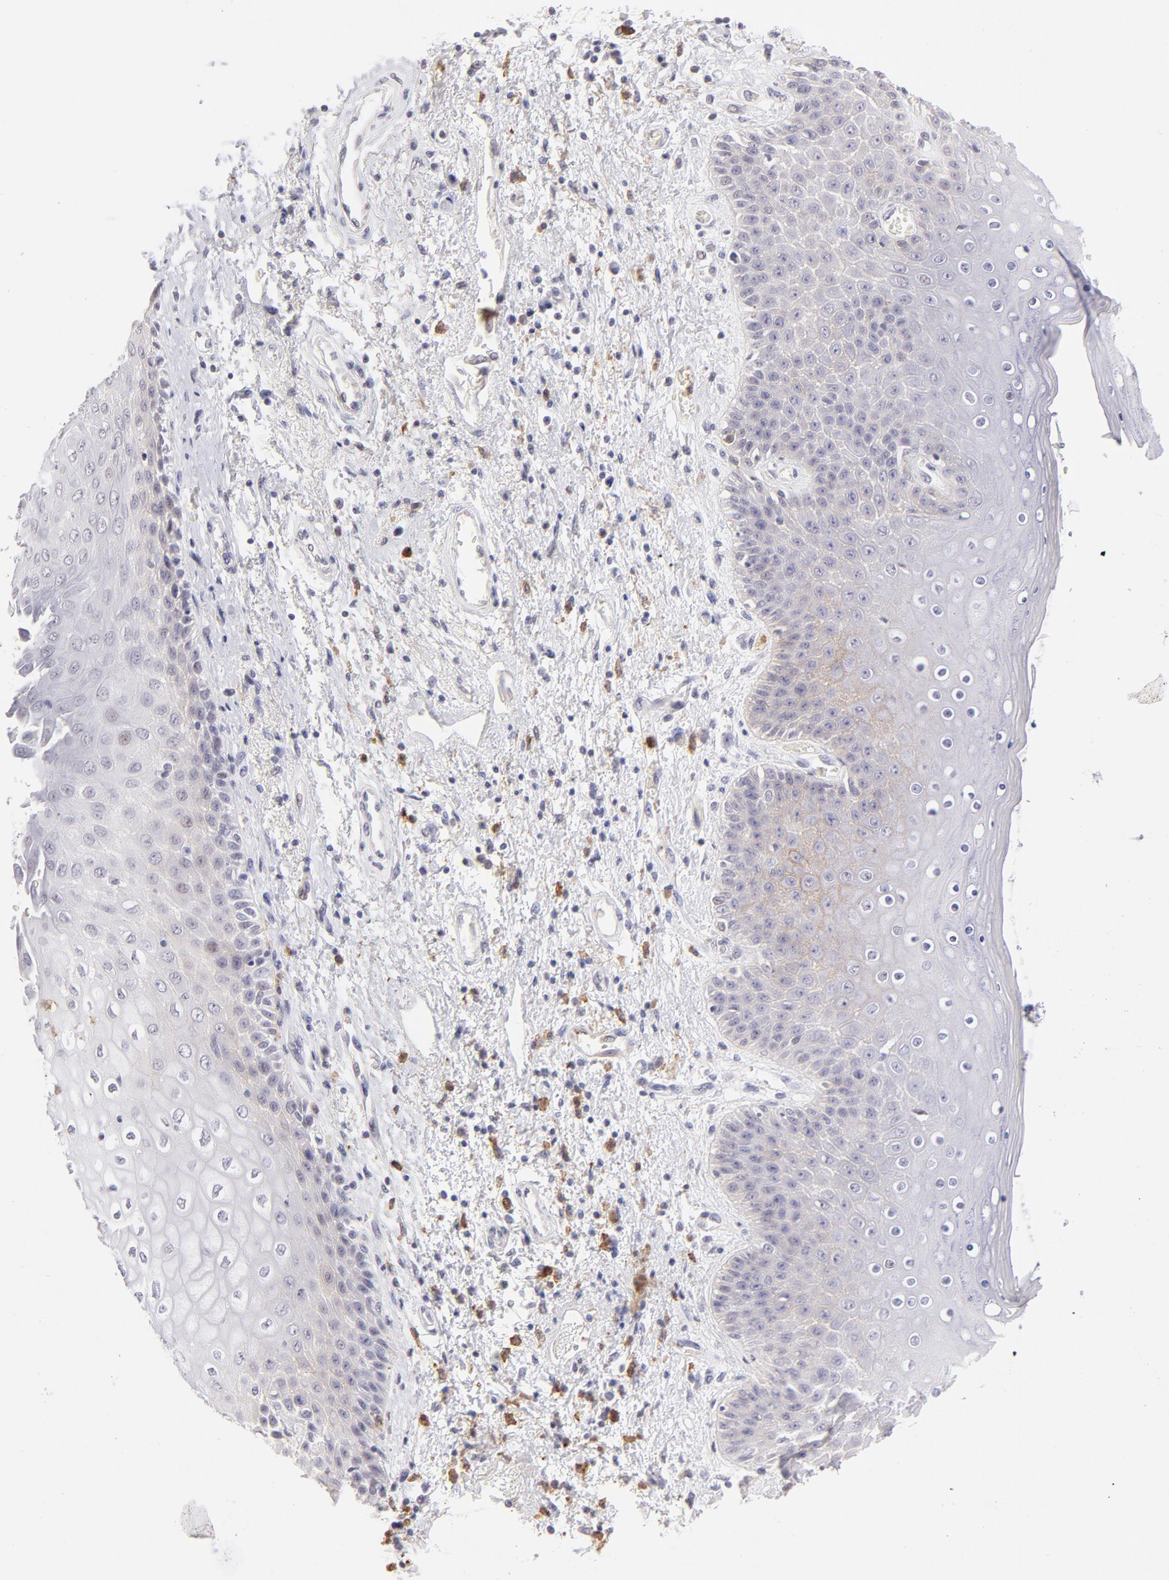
{"staining": {"intensity": "negative", "quantity": "none", "location": "none"}, "tissue": "skin", "cell_type": "Epidermal cells", "image_type": "normal", "snomed": [{"axis": "morphology", "description": "Normal tissue, NOS"}, {"axis": "topography", "description": "Anal"}], "caption": "Benign skin was stained to show a protein in brown. There is no significant positivity in epidermal cells.", "gene": "LTB4R", "patient": {"sex": "female", "age": 46}}